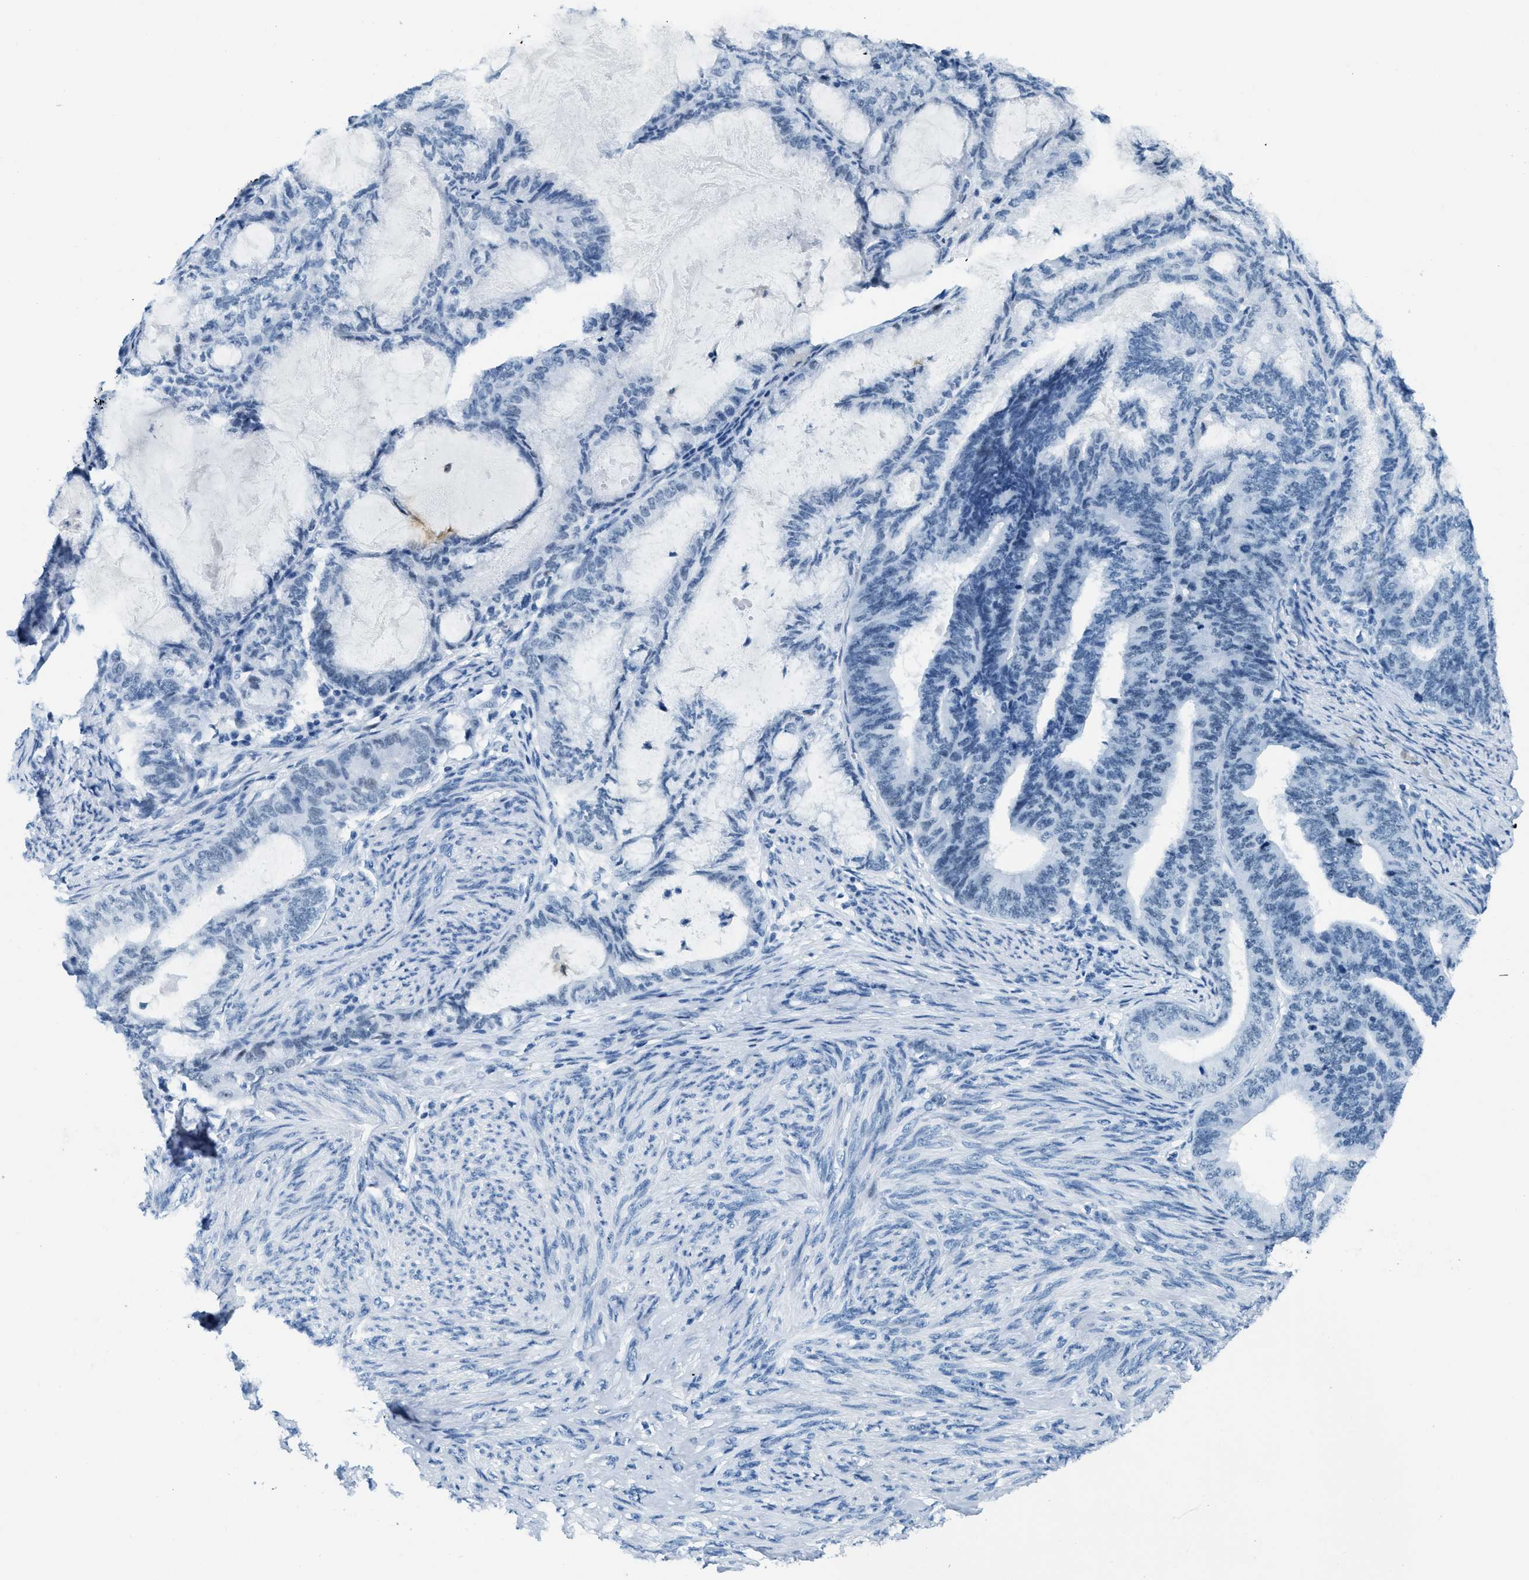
{"staining": {"intensity": "negative", "quantity": "none", "location": "none"}, "tissue": "endometrial cancer", "cell_type": "Tumor cells", "image_type": "cancer", "snomed": [{"axis": "morphology", "description": "Adenocarcinoma, NOS"}, {"axis": "topography", "description": "Endometrium"}], "caption": "Human endometrial cancer (adenocarcinoma) stained for a protein using immunohistochemistry reveals no staining in tumor cells.", "gene": "PLA2G2A", "patient": {"sex": "female", "age": 86}}